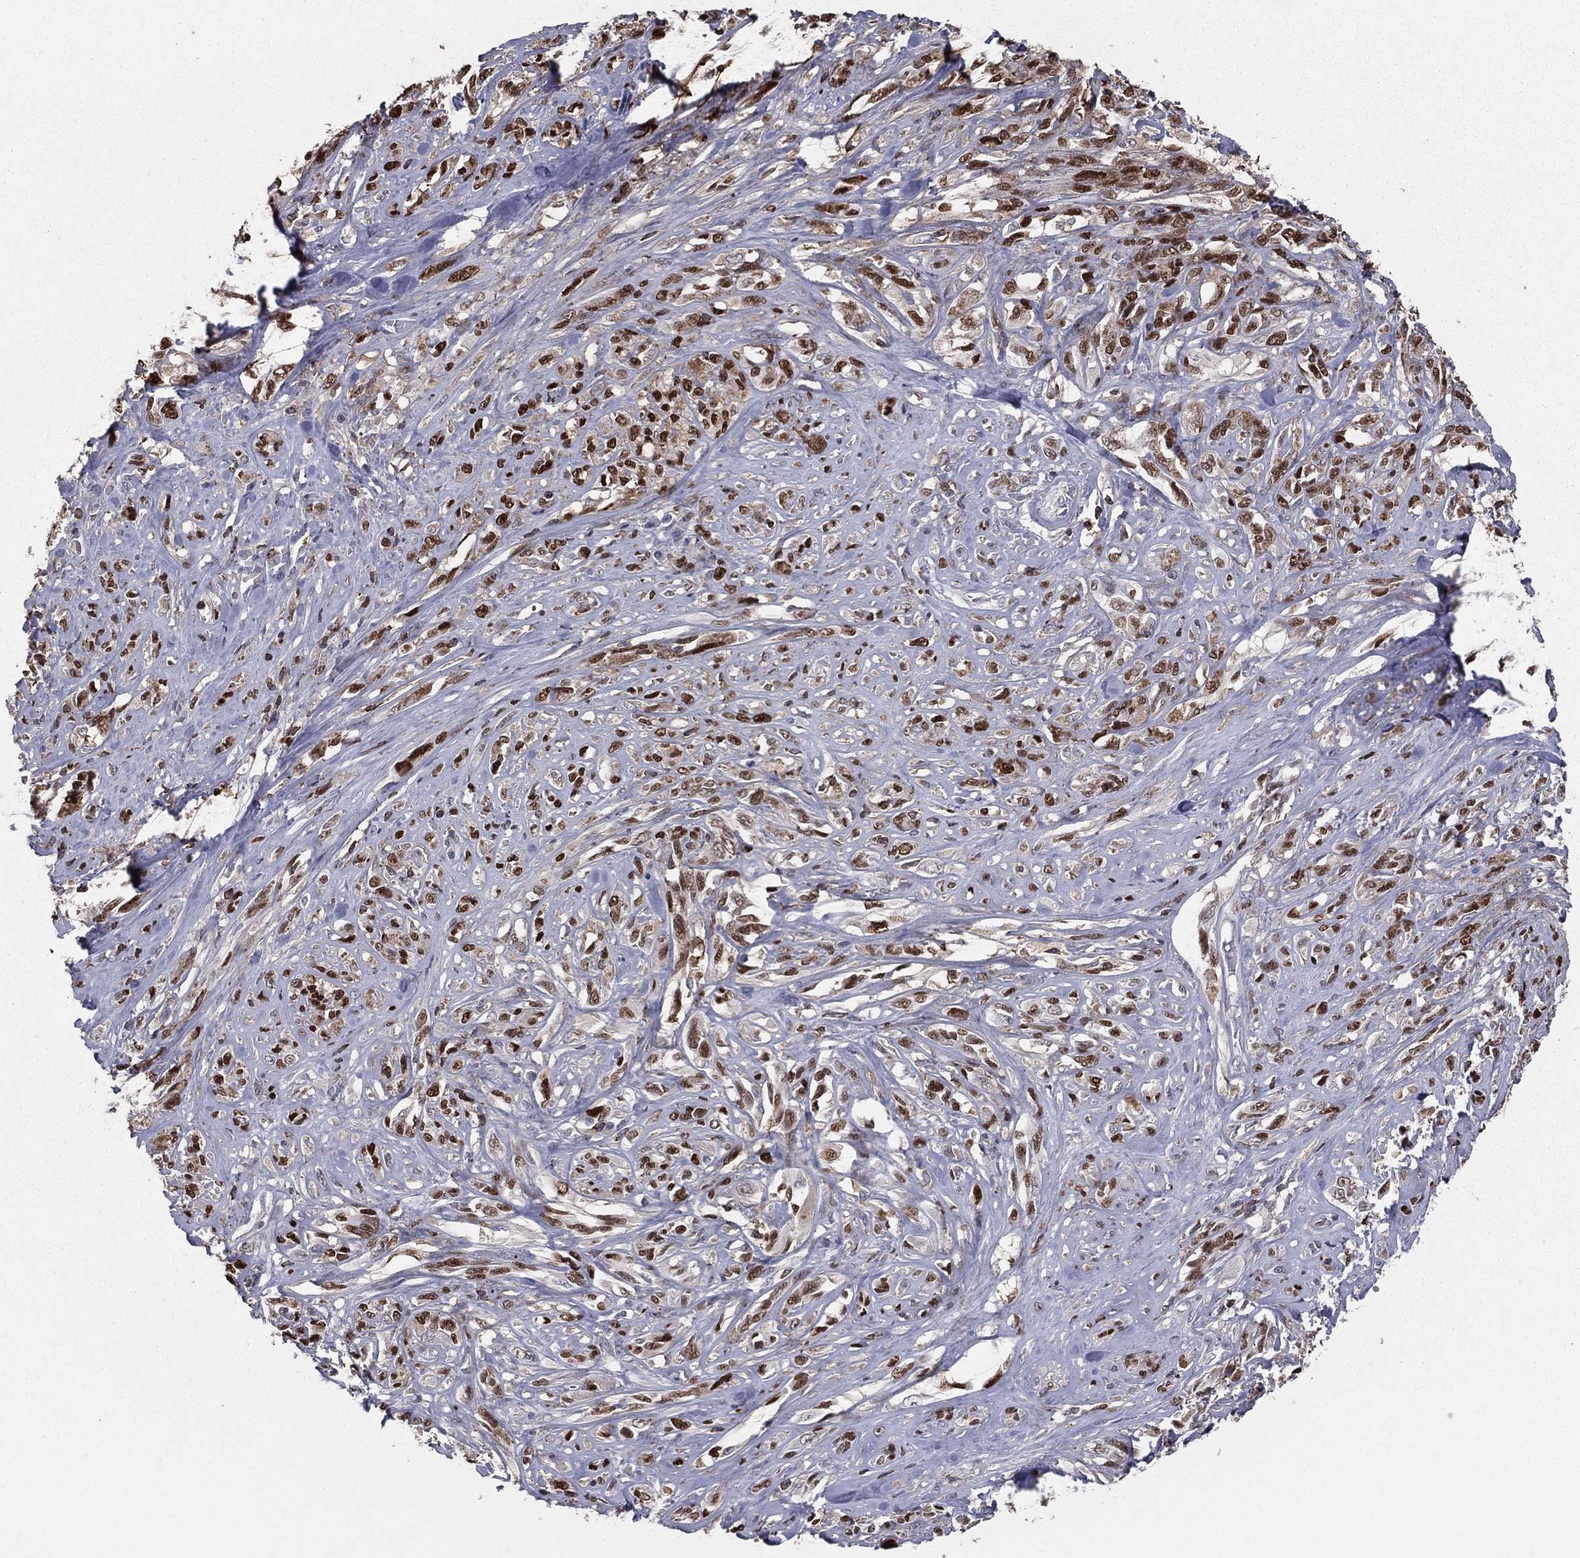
{"staining": {"intensity": "strong", "quantity": "<25%", "location": "nuclear"}, "tissue": "melanoma", "cell_type": "Tumor cells", "image_type": "cancer", "snomed": [{"axis": "morphology", "description": "Malignant melanoma, NOS"}, {"axis": "topography", "description": "Skin"}], "caption": "Approximately <25% of tumor cells in melanoma reveal strong nuclear protein expression as visualized by brown immunohistochemical staining.", "gene": "PSTPIP1", "patient": {"sex": "female", "age": 91}}